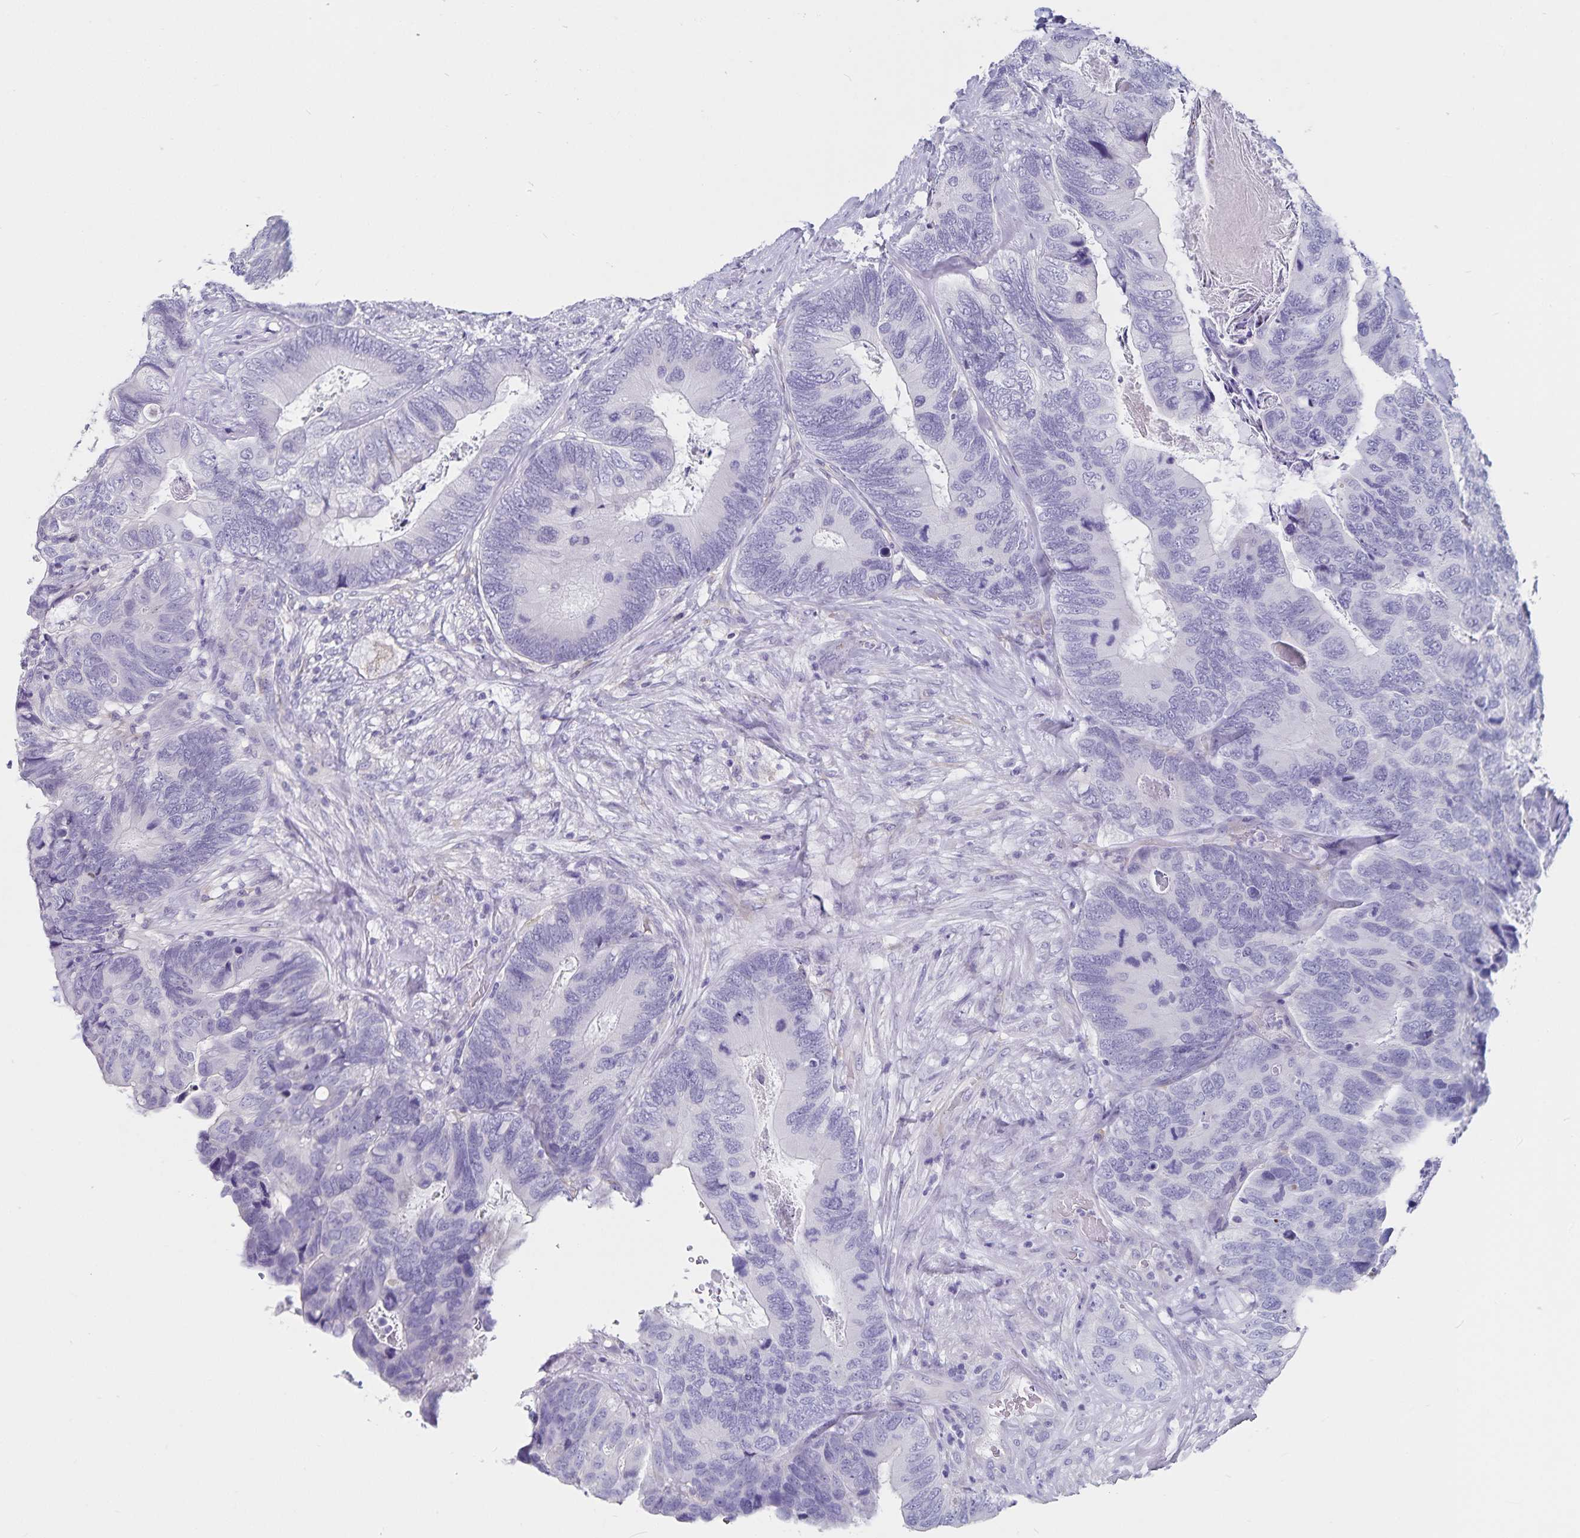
{"staining": {"intensity": "negative", "quantity": "none", "location": "none"}, "tissue": "breast cancer", "cell_type": "Tumor cells", "image_type": "cancer", "snomed": [{"axis": "morphology", "description": "Lobular carcinoma"}, {"axis": "topography", "description": "Breast"}], "caption": "Lobular carcinoma (breast) stained for a protein using IHC shows no positivity tumor cells.", "gene": "PLAC1", "patient": {"sex": "female", "age": 59}}